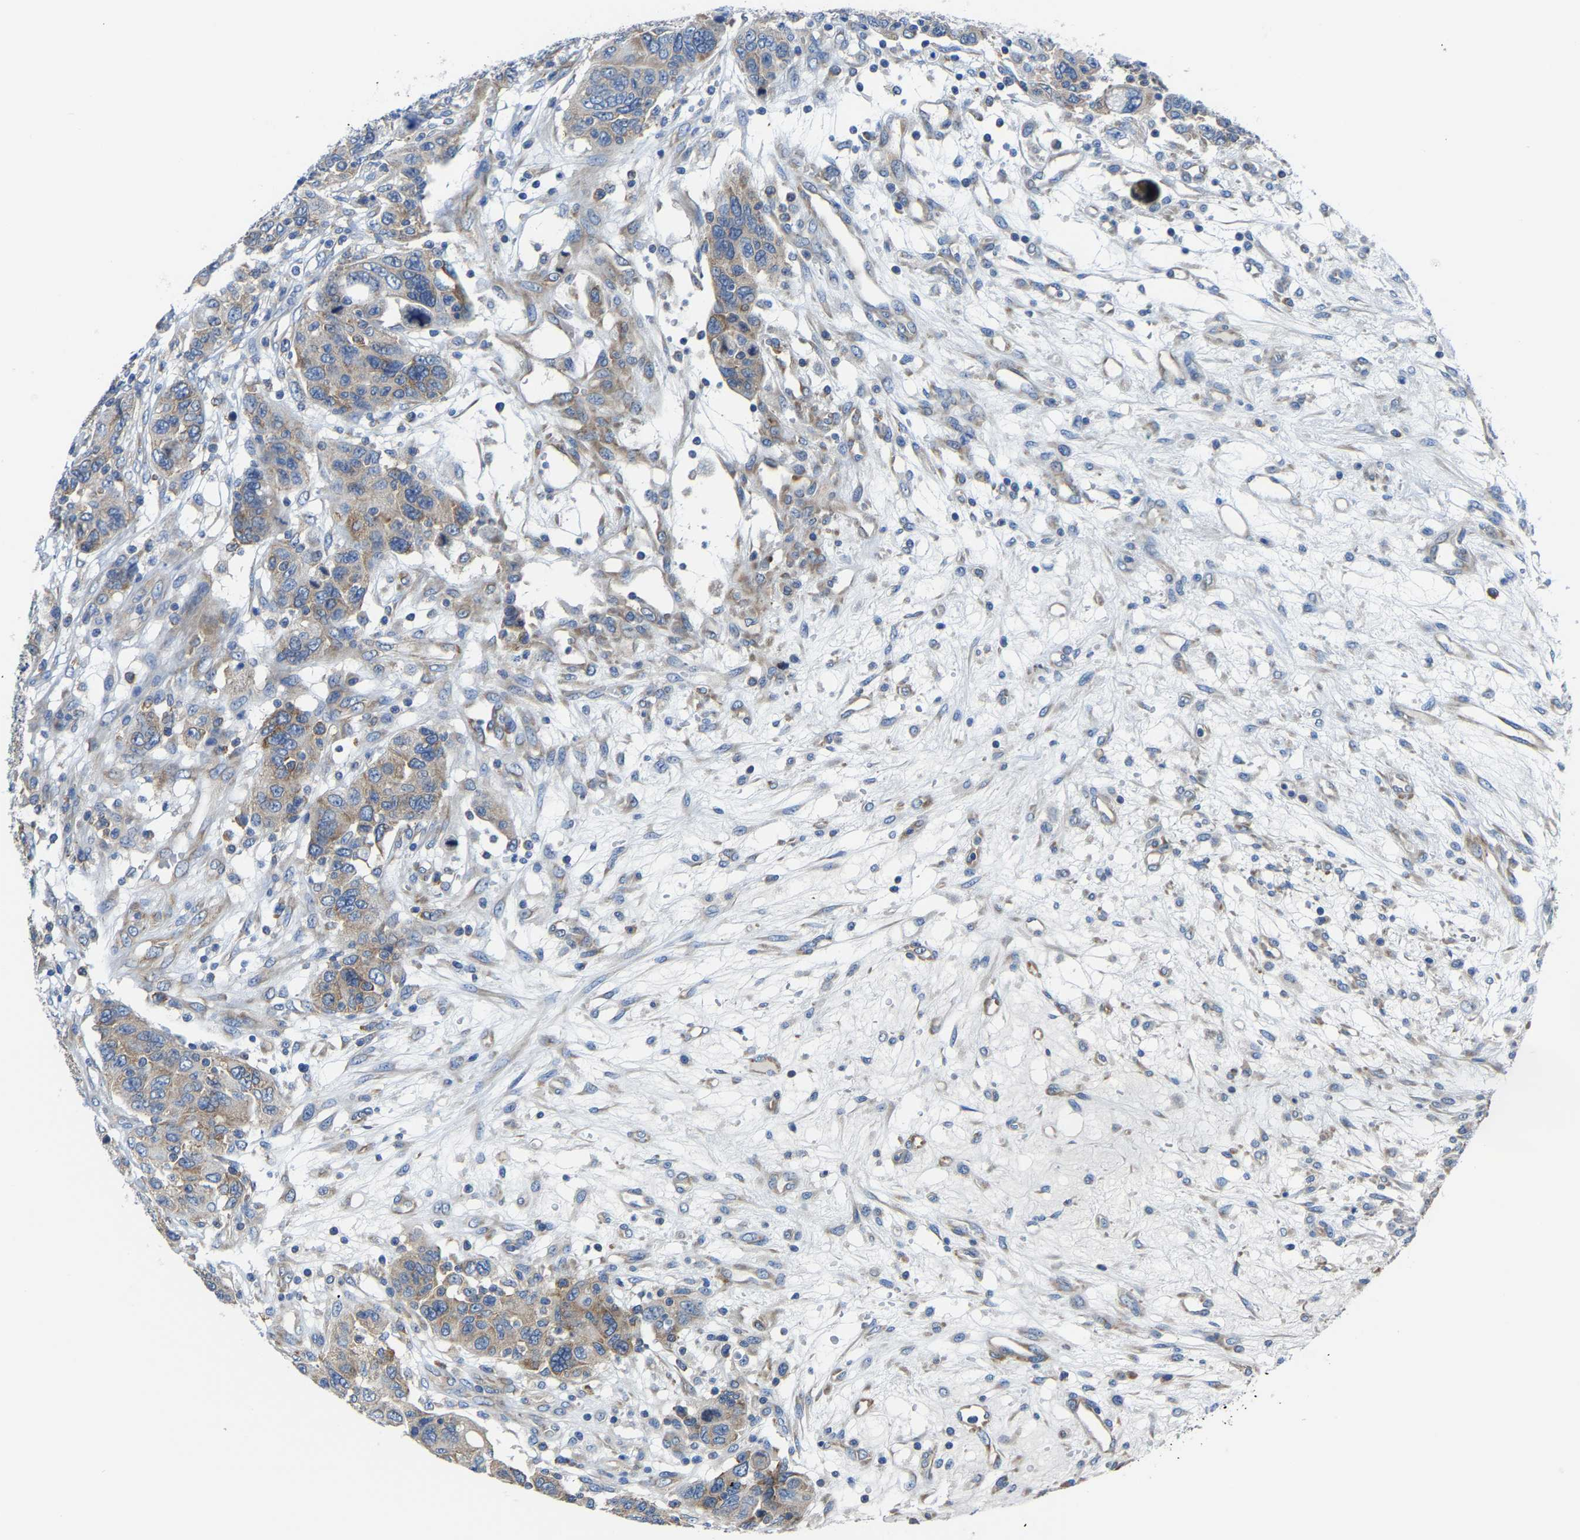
{"staining": {"intensity": "moderate", "quantity": "25%-75%", "location": "cytoplasmic/membranous"}, "tissue": "breast cancer", "cell_type": "Tumor cells", "image_type": "cancer", "snomed": [{"axis": "morphology", "description": "Duct carcinoma"}, {"axis": "topography", "description": "Breast"}], "caption": "A high-resolution photomicrograph shows immunohistochemistry staining of breast cancer (intraductal carcinoma), which reveals moderate cytoplasmic/membranous expression in about 25%-75% of tumor cells.", "gene": "G3BP2", "patient": {"sex": "female", "age": 37}}